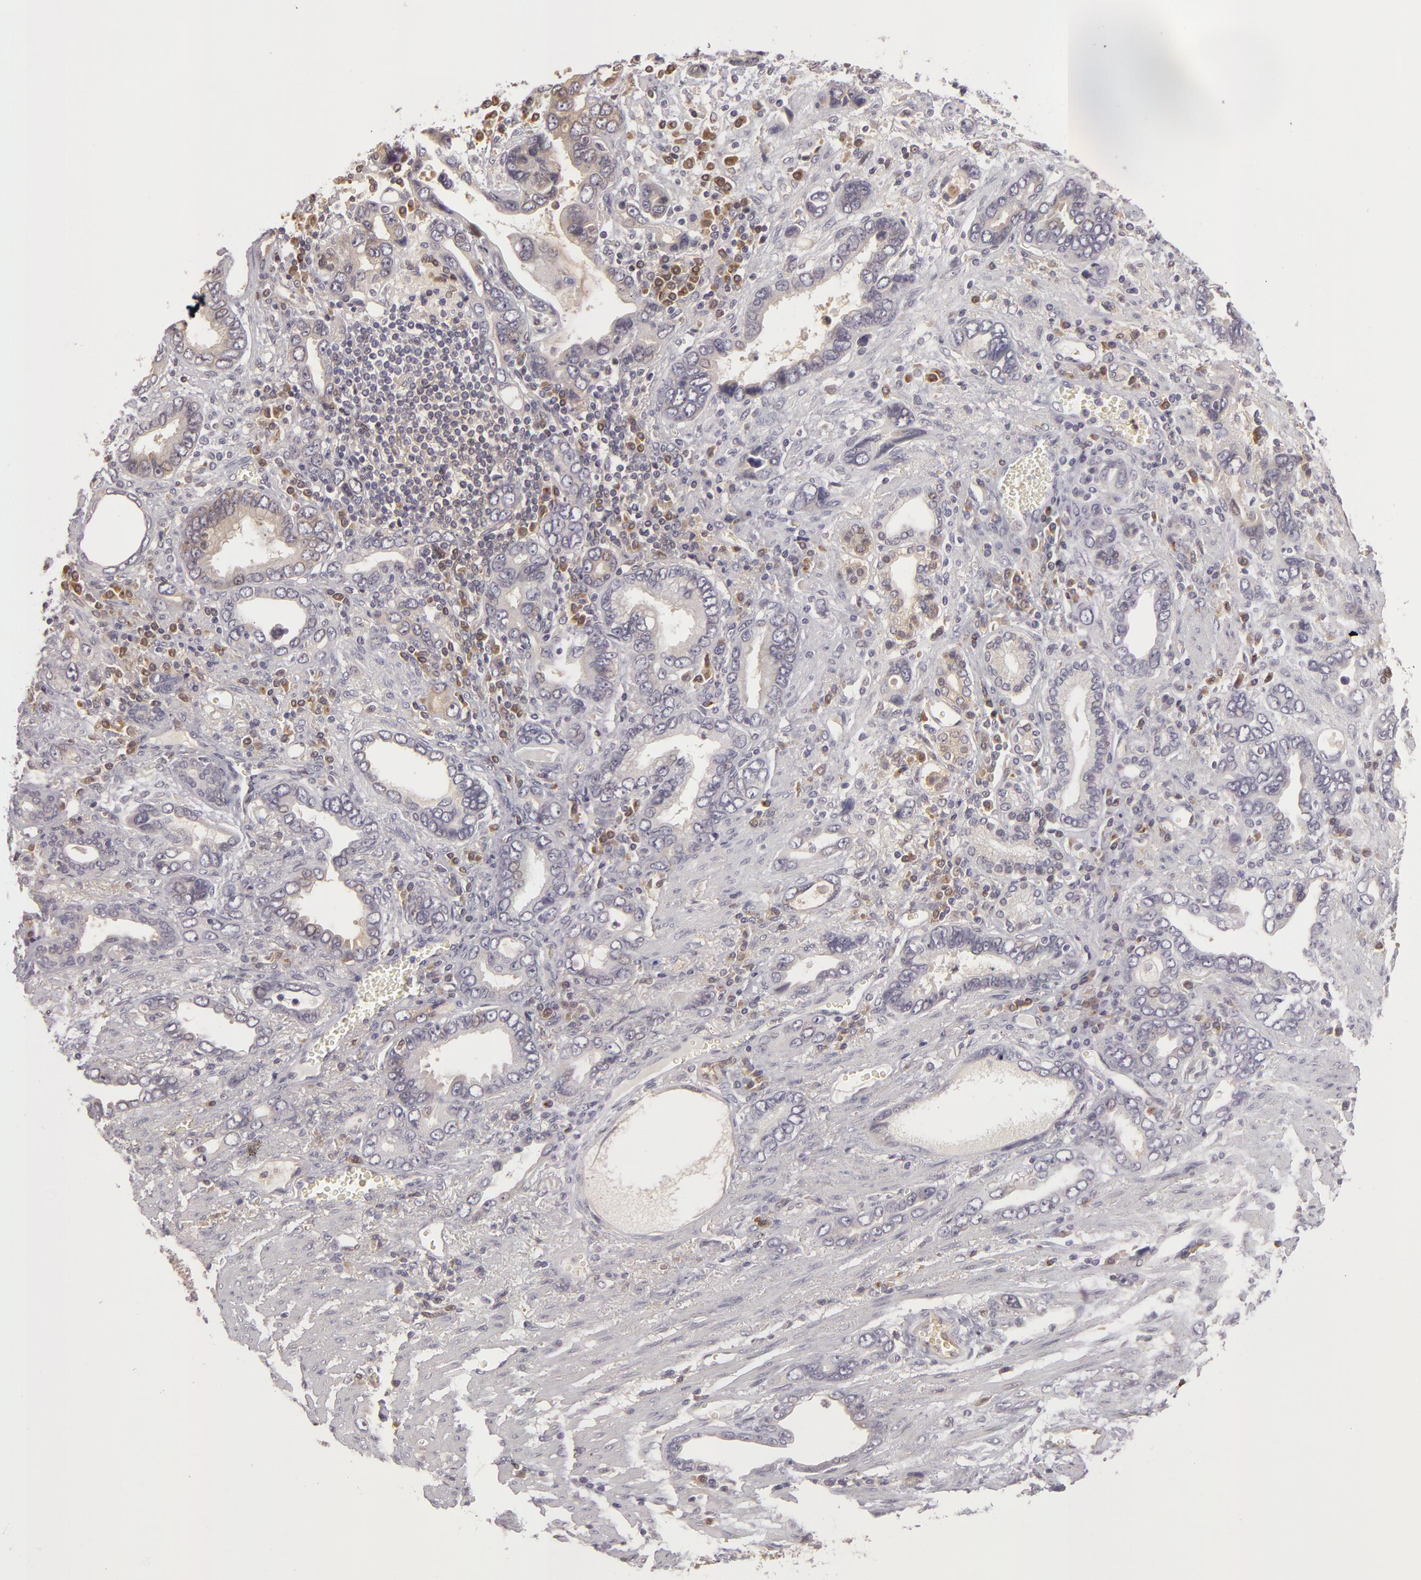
{"staining": {"intensity": "negative", "quantity": "none", "location": "none"}, "tissue": "stomach cancer", "cell_type": "Tumor cells", "image_type": "cancer", "snomed": [{"axis": "morphology", "description": "Adenocarcinoma, NOS"}, {"axis": "topography", "description": "Stomach"}], "caption": "Tumor cells show no significant protein expression in adenocarcinoma (stomach). (DAB (3,3'-diaminobenzidine) IHC with hematoxylin counter stain).", "gene": "ZNF229", "patient": {"sex": "male", "age": 78}}